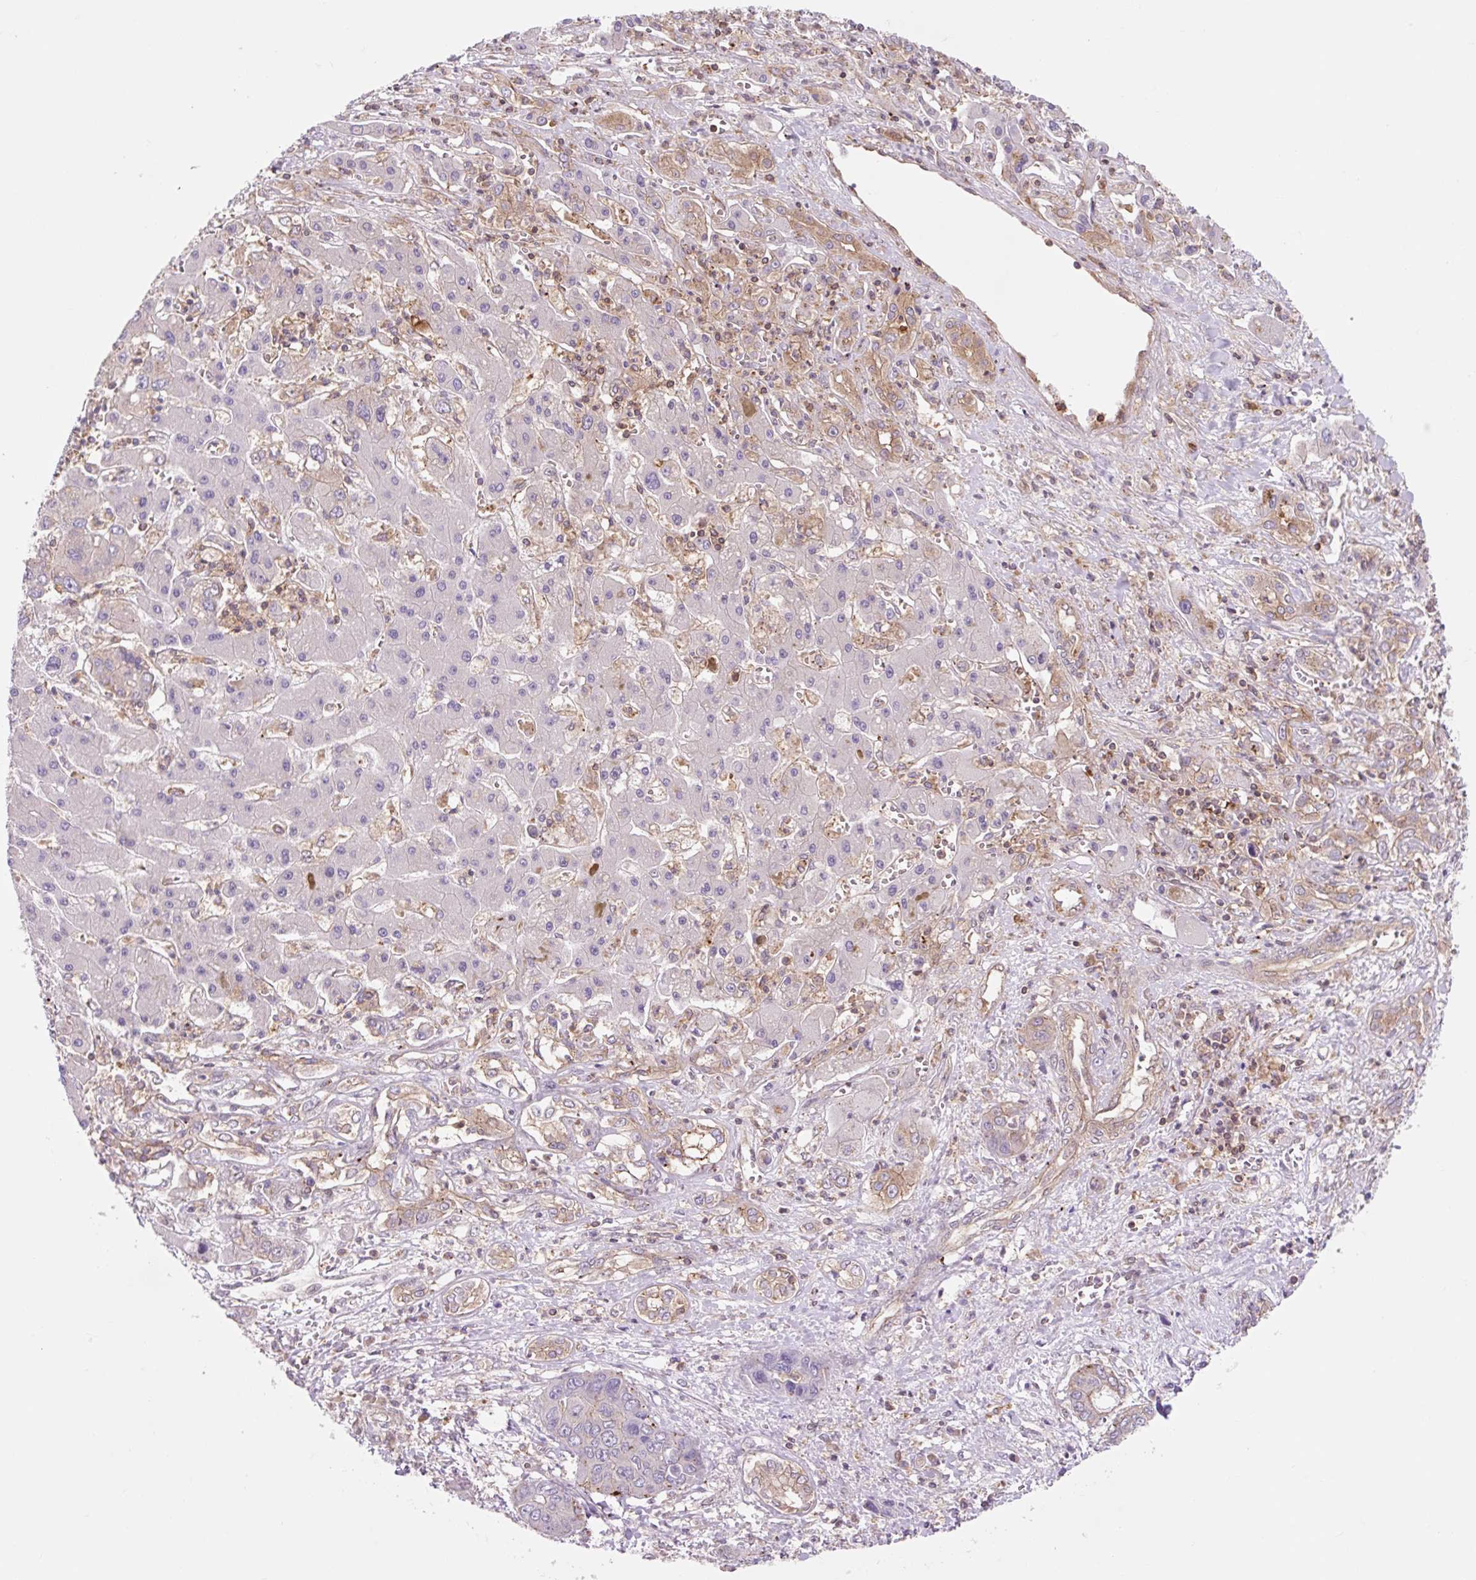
{"staining": {"intensity": "weak", "quantity": "<25%", "location": "cytoplasmic/membranous"}, "tissue": "liver cancer", "cell_type": "Tumor cells", "image_type": "cancer", "snomed": [{"axis": "morphology", "description": "Cholangiocarcinoma"}, {"axis": "topography", "description": "Liver"}], "caption": "High power microscopy histopathology image of an immunohistochemistry (IHC) image of cholangiocarcinoma (liver), revealing no significant expression in tumor cells.", "gene": "VPS4A", "patient": {"sex": "male", "age": 67}}